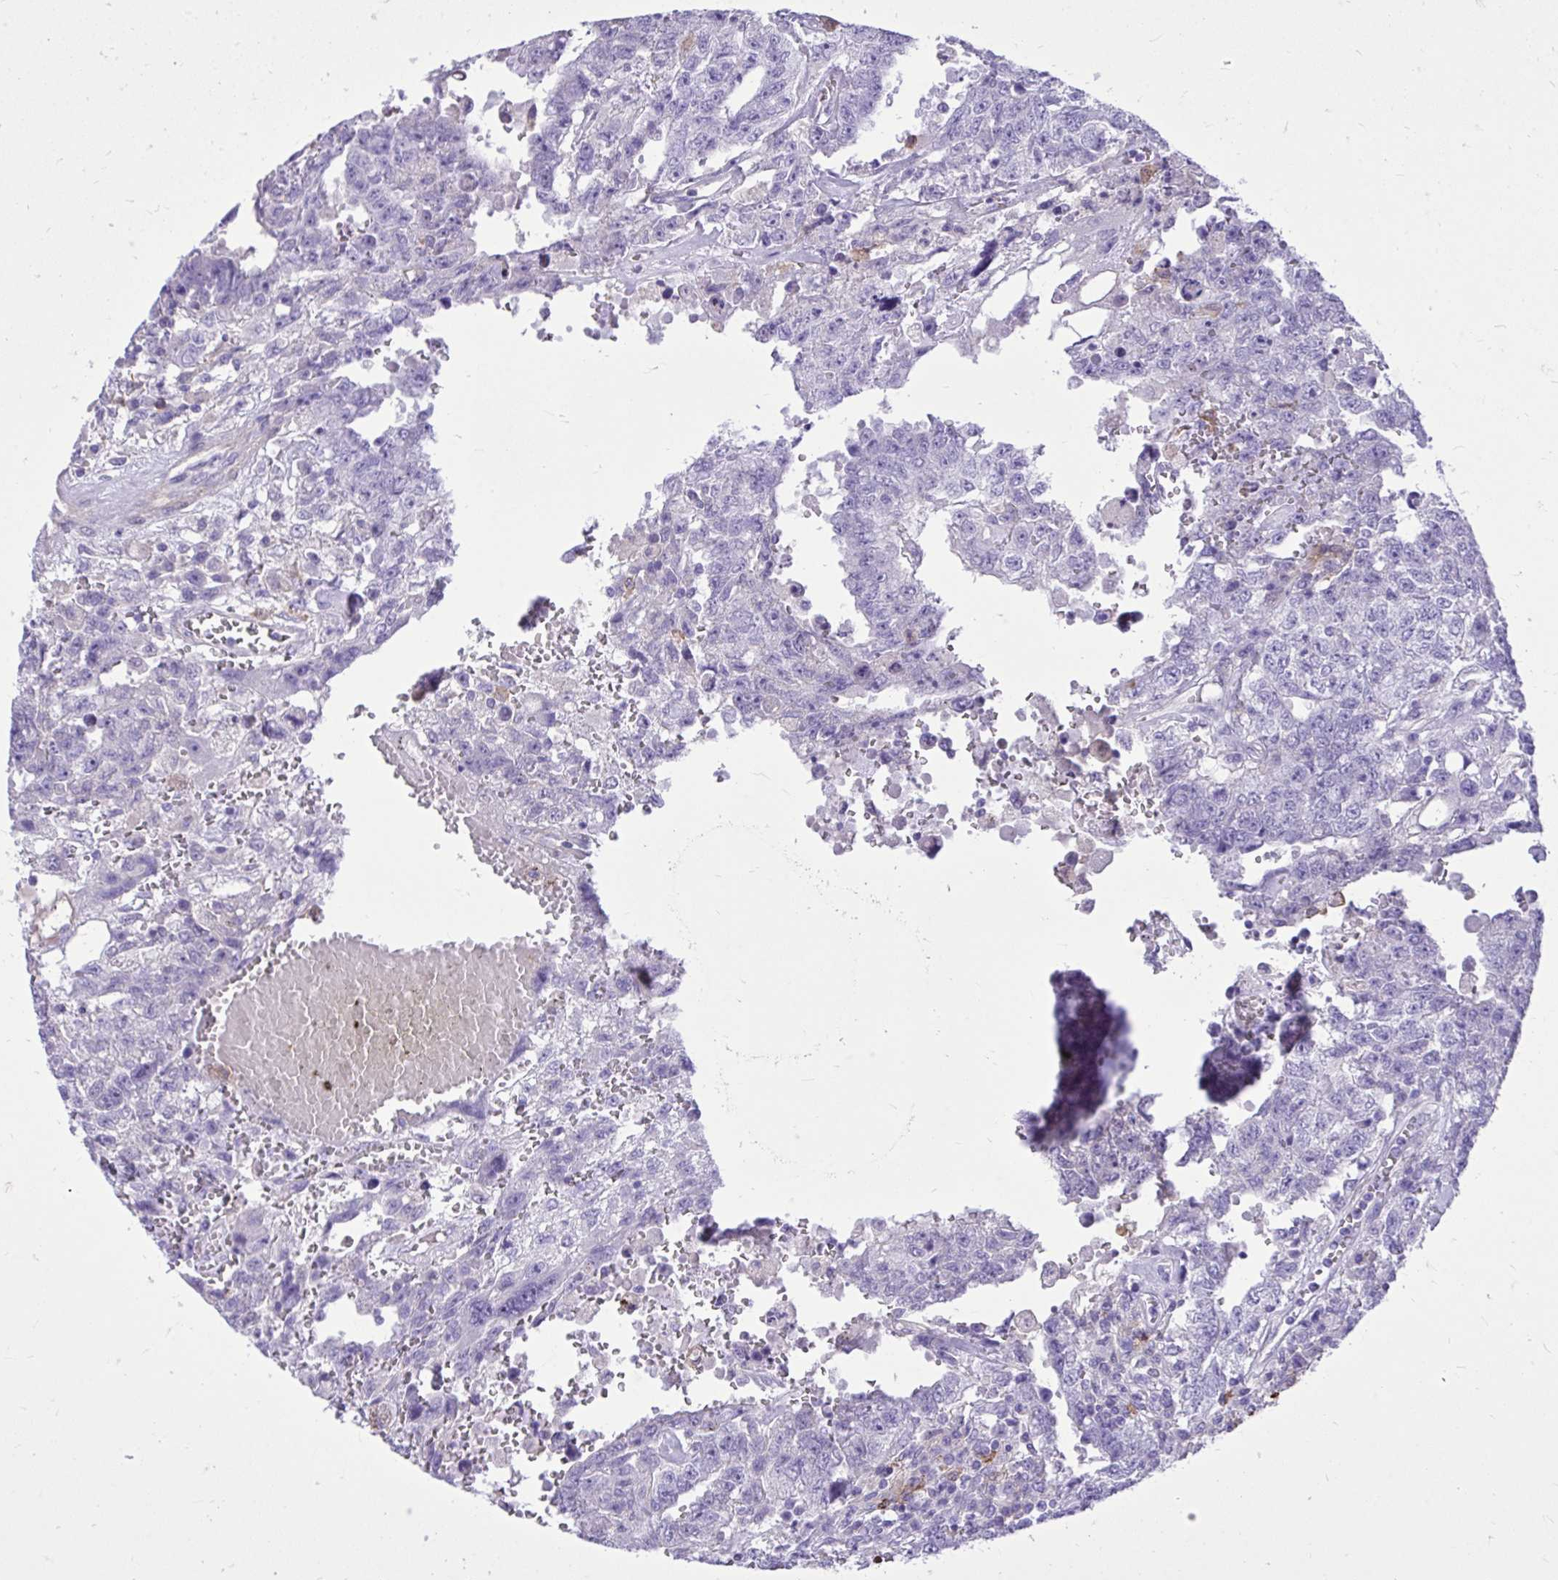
{"staining": {"intensity": "negative", "quantity": "none", "location": "none"}, "tissue": "testis cancer", "cell_type": "Tumor cells", "image_type": "cancer", "snomed": [{"axis": "morphology", "description": "Carcinoma, Embryonal, NOS"}, {"axis": "topography", "description": "Testis"}], "caption": "A photomicrograph of testis cancer (embryonal carcinoma) stained for a protein reveals no brown staining in tumor cells. (Brightfield microscopy of DAB IHC at high magnification).", "gene": "TLR7", "patient": {"sex": "male", "age": 26}}